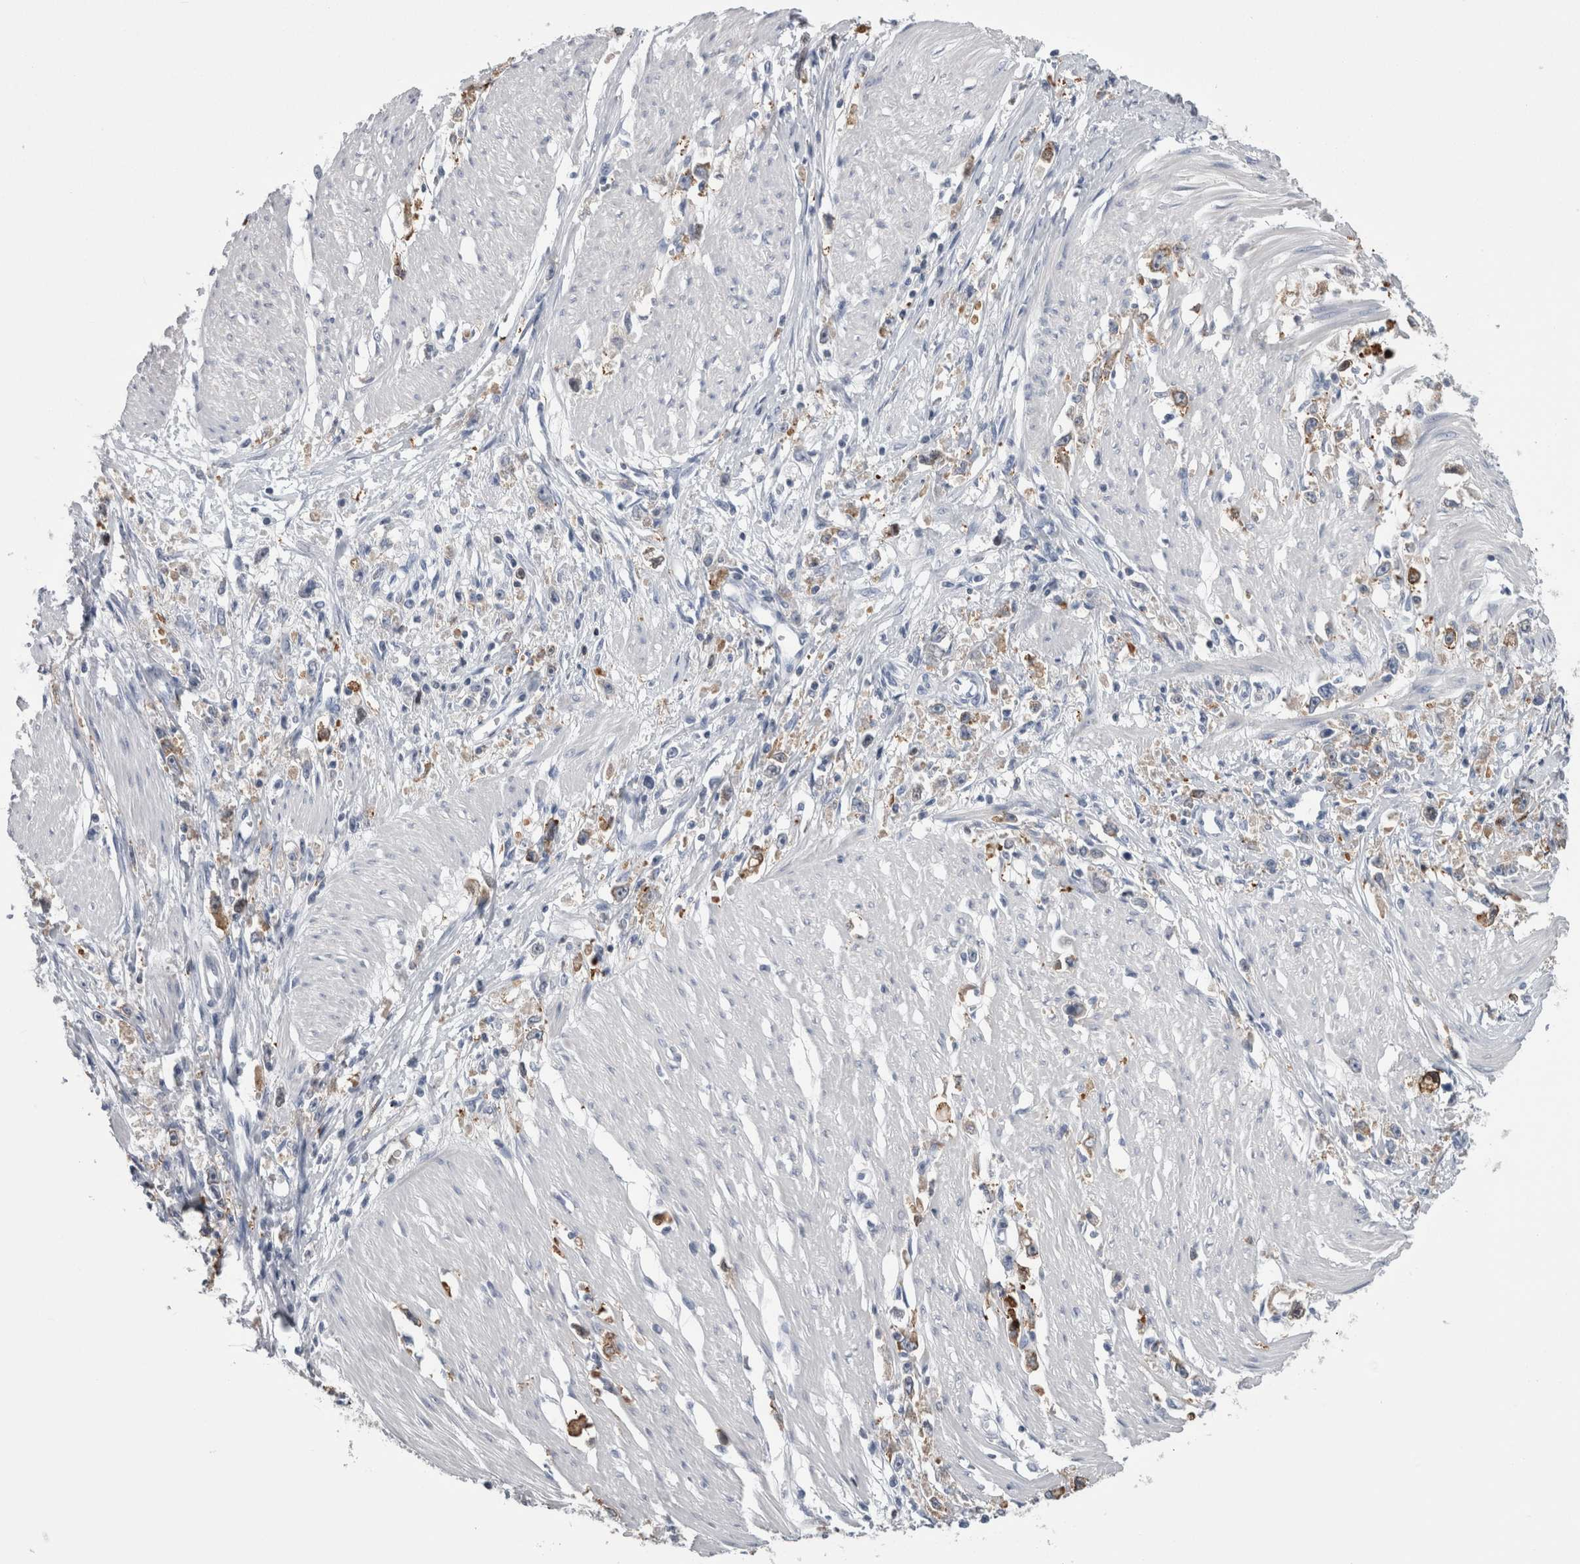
{"staining": {"intensity": "moderate", "quantity": "25%-75%", "location": "cytoplasmic/membranous"}, "tissue": "stomach cancer", "cell_type": "Tumor cells", "image_type": "cancer", "snomed": [{"axis": "morphology", "description": "Adenocarcinoma, NOS"}, {"axis": "topography", "description": "Stomach"}], "caption": "A brown stain labels moderate cytoplasmic/membranous staining of a protein in human stomach cancer tumor cells.", "gene": "DCTN6", "patient": {"sex": "female", "age": 59}}